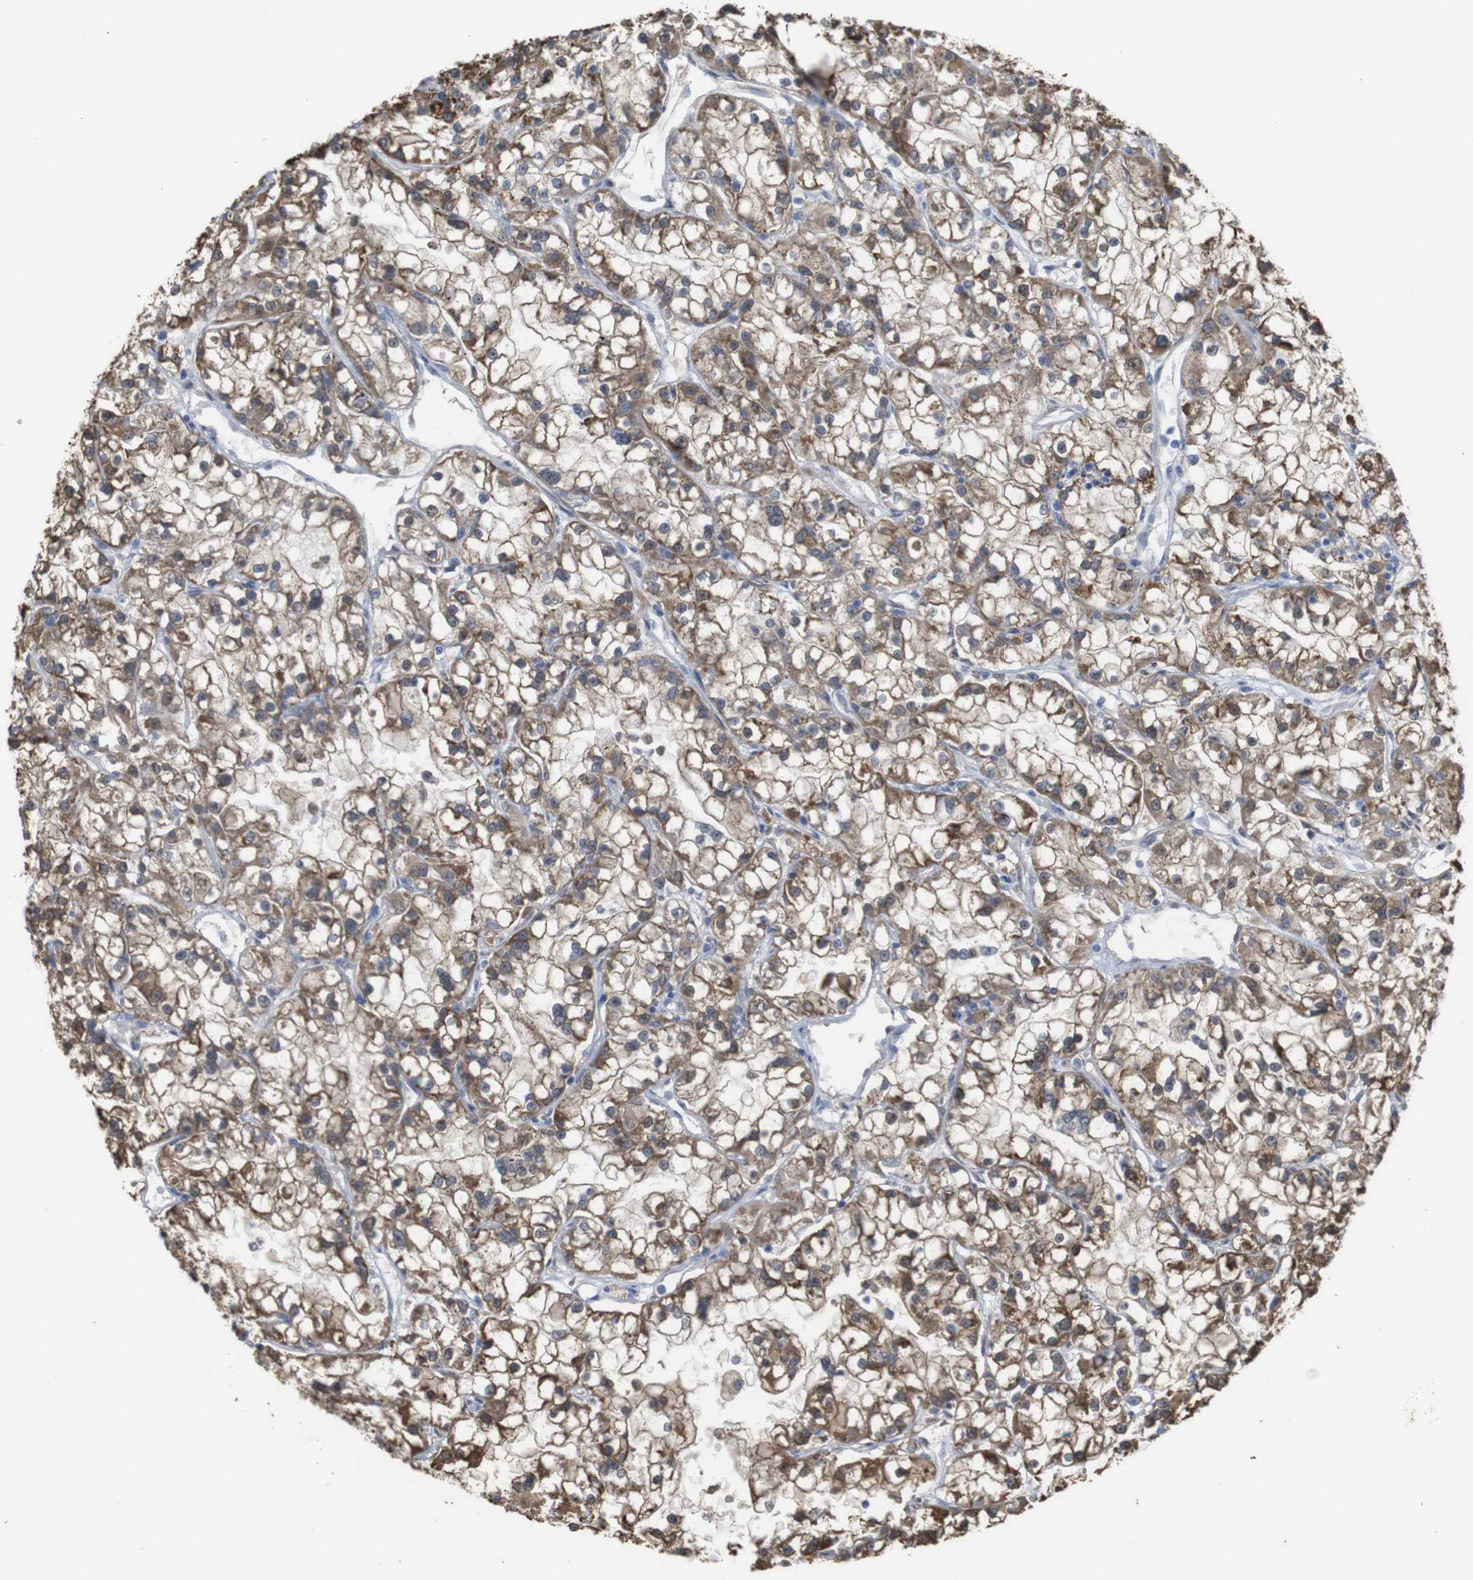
{"staining": {"intensity": "moderate", "quantity": ">75%", "location": "cytoplasmic/membranous"}, "tissue": "renal cancer", "cell_type": "Tumor cells", "image_type": "cancer", "snomed": [{"axis": "morphology", "description": "Adenocarcinoma, NOS"}, {"axis": "topography", "description": "Kidney"}], "caption": "Moderate cytoplasmic/membranous positivity for a protein is appreciated in approximately >75% of tumor cells of renal adenocarcinoma using IHC.", "gene": "PTPRR", "patient": {"sex": "female", "age": 52}}